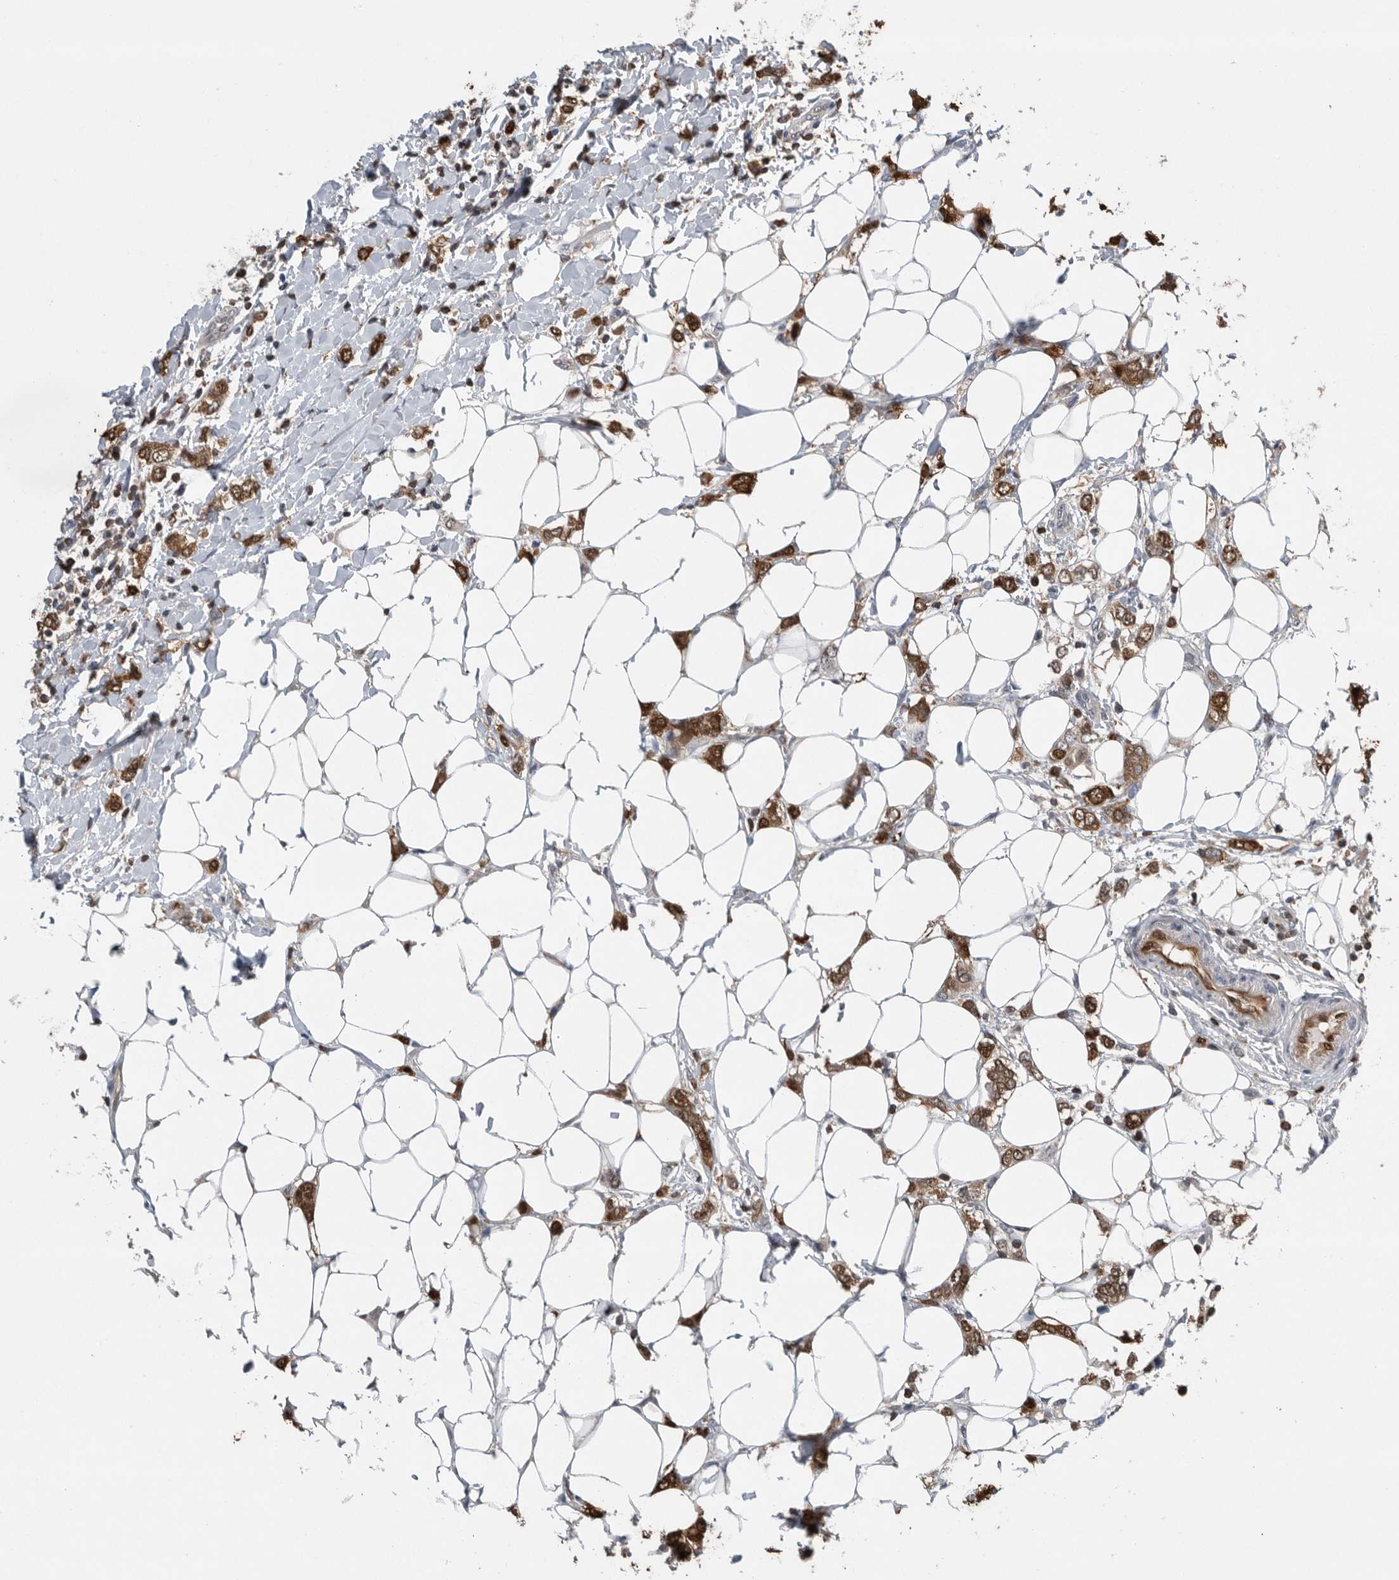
{"staining": {"intensity": "strong", "quantity": ">75%", "location": "cytoplasmic/membranous,nuclear"}, "tissue": "breast cancer", "cell_type": "Tumor cells", "image_type": "cancer", "snomed": [{"axis": "morphology", "description": "Normal tissue, NOS"}, {"axis": "morphology", "description": "Lobular carcinoma"}, {"axis": "topography", "description": "Breast"}], "caption": "Strong cytoplasmic/membranous and nuclear protein expression is seen in approximately >75% of tumor cells in breast cancer (lobular carcinoma).", "gene": "PDCD4", "patient": {"sex": "female", "age": 47}}